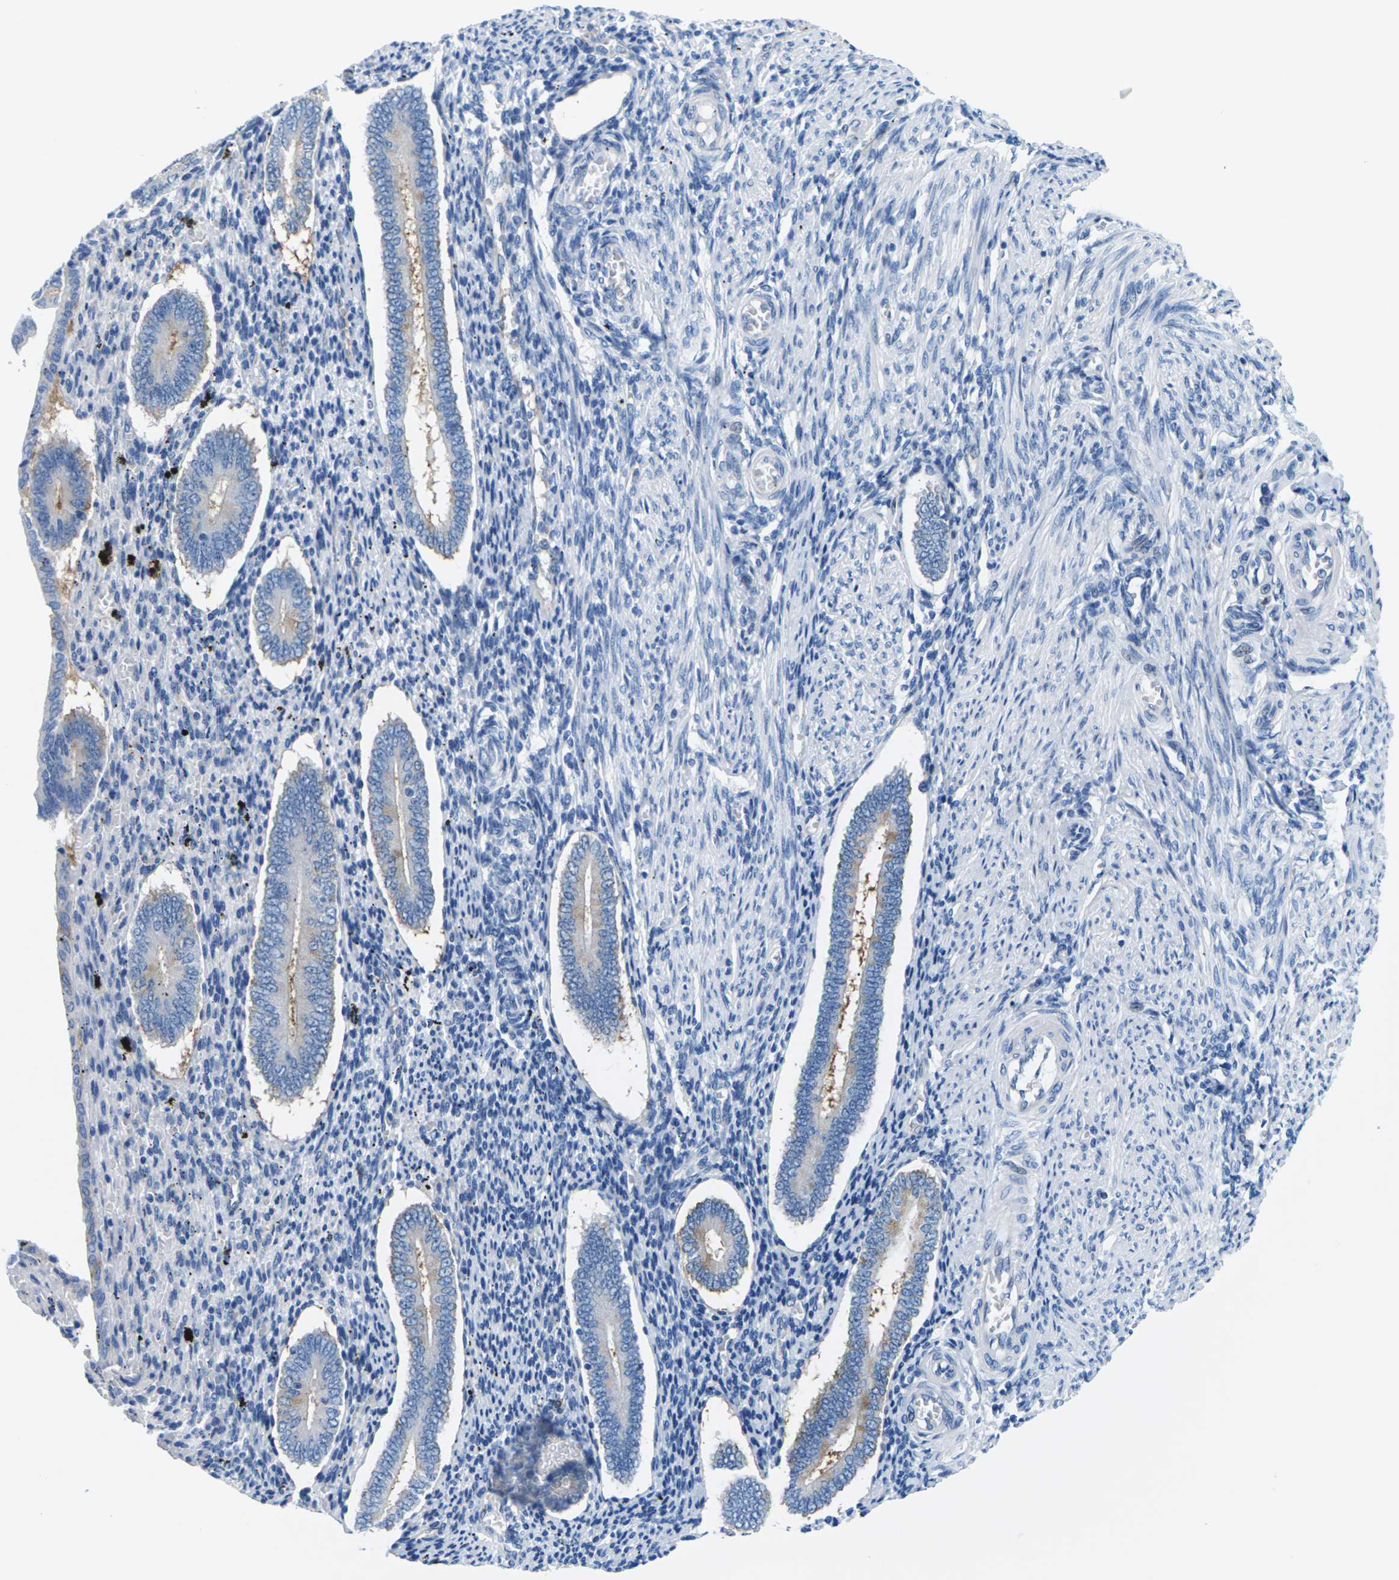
{"staining": {"intensity": "negative", "quantity": "none", "location": "none"}, "tissue": "endometrium", "cell_type": "Cells in endometrial stroma", "image_type": "normal", "snomed": [{"axis": "morphology", "description": "Normal tissue, NOS"}, {"axis": "topography", "description": "Endometrium"}], "caption": "DAB immunohistochemical staining of benign endometrium demonstrates no significant positivity in cells in endometrial stroma. (Stains: DAB immunohistochemistry (IHC) with hematoxylin counter stain, Microscopy: brightfield microscopy at high magnification).", "gene": "SYNGR2", "patient": {"sex": "female", "age": 42}}